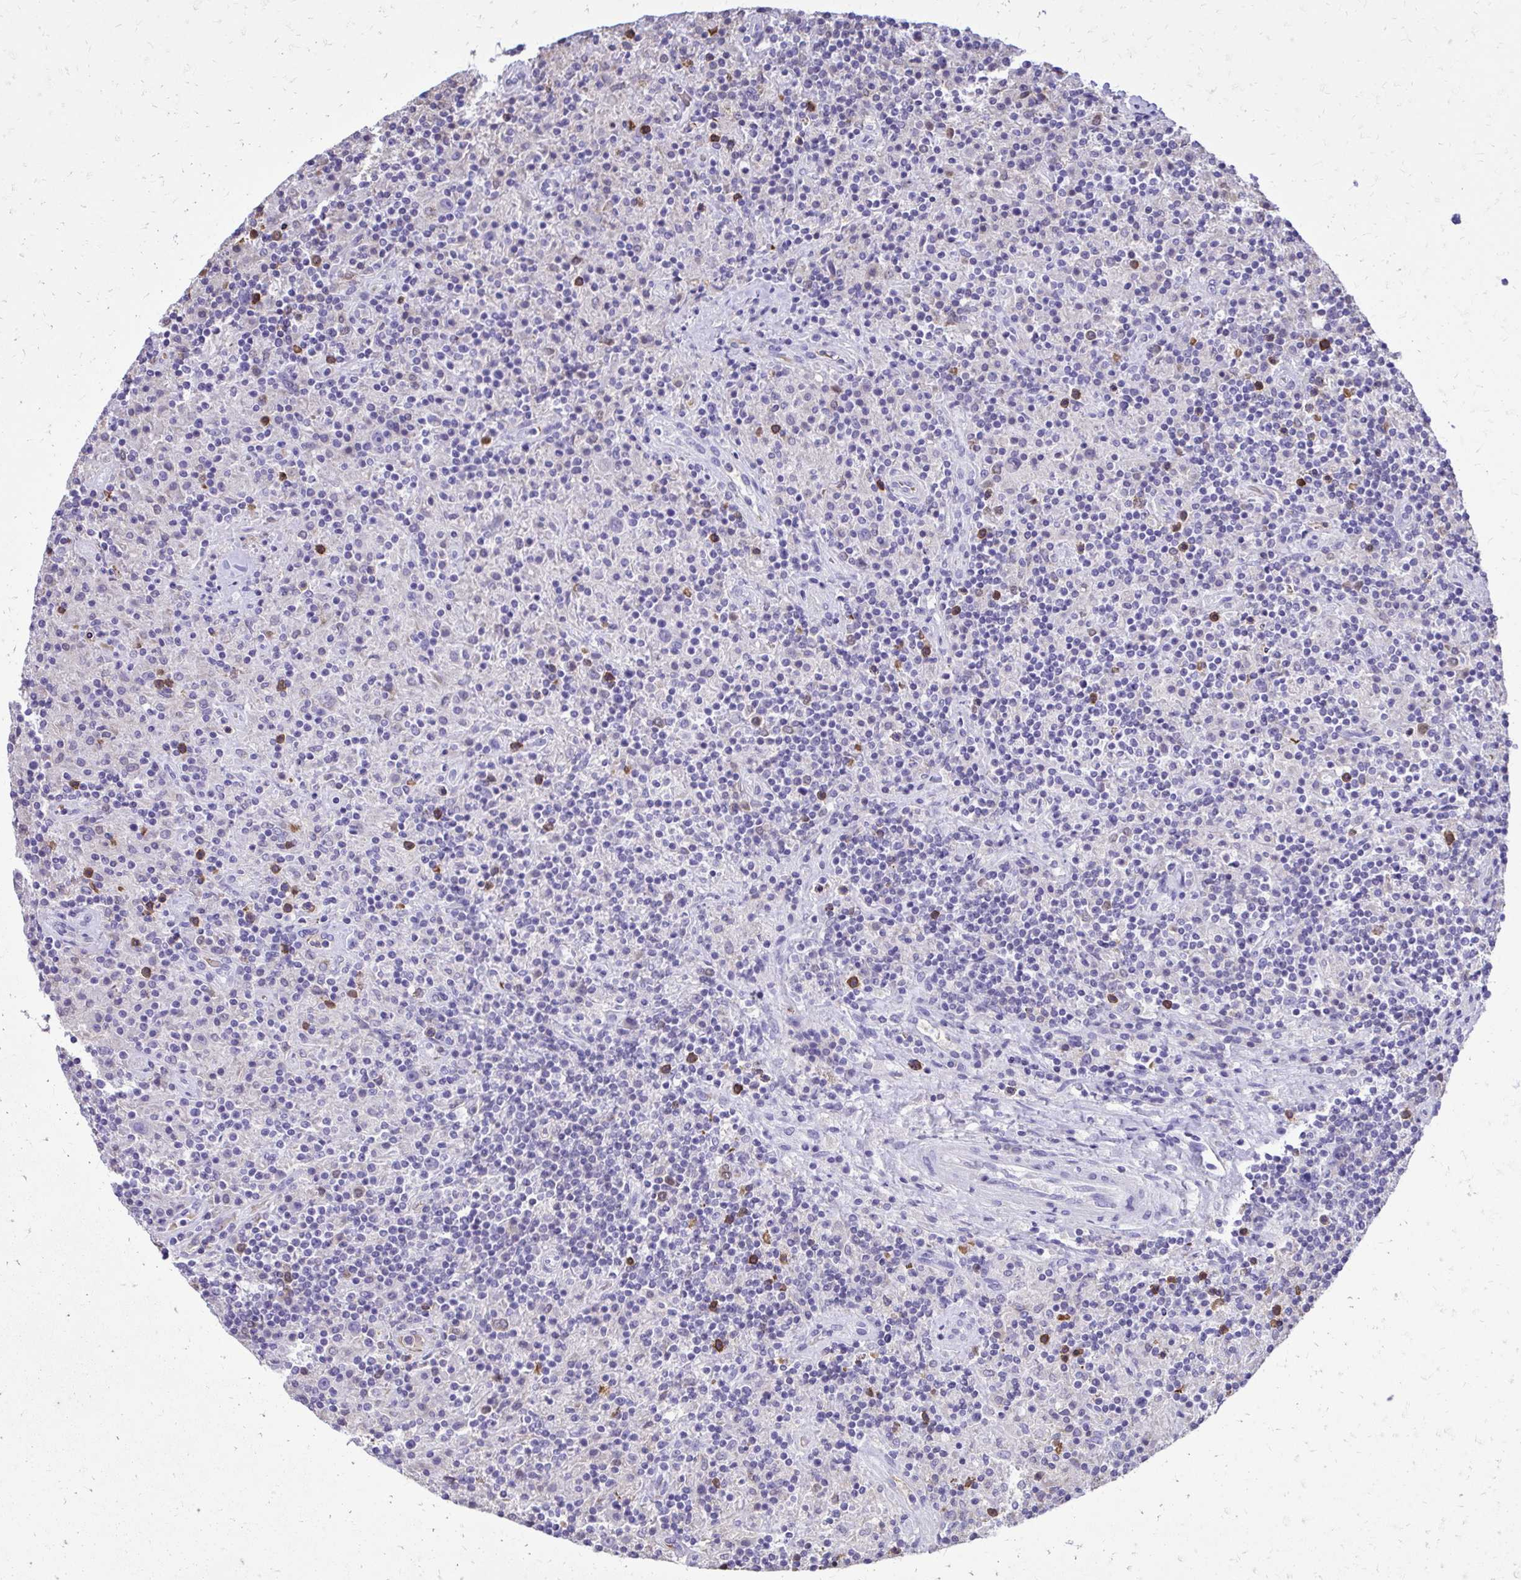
{"staining": {"intensity": "negative", "quantity": "none", "location": "none"}, "tissue": "lymphoma", "cell_type": "Tumor cells", "image_type": "cancer", "snomed": [{"axis": "morphology", "description": "Hodgkin's disease, NOS"}, {"axis": "topography", "description": "Lymph node"}], "caption": "High magnification brightfield microscopy of lymphoma stained with DAB (3,3'-diaminobenzidine) (brown) and counterstained with hematoxylin (blue): tumor cells show no significant staining. The staining was performed using DAB (3,3'-diaminobenzidine) to visualize the protein expression in brown, while the nuclei were stained in blue with hematoxylin (Magnification: 20x).", "gene": "CAT", "patient": {"sex": "male", "age": 70}}